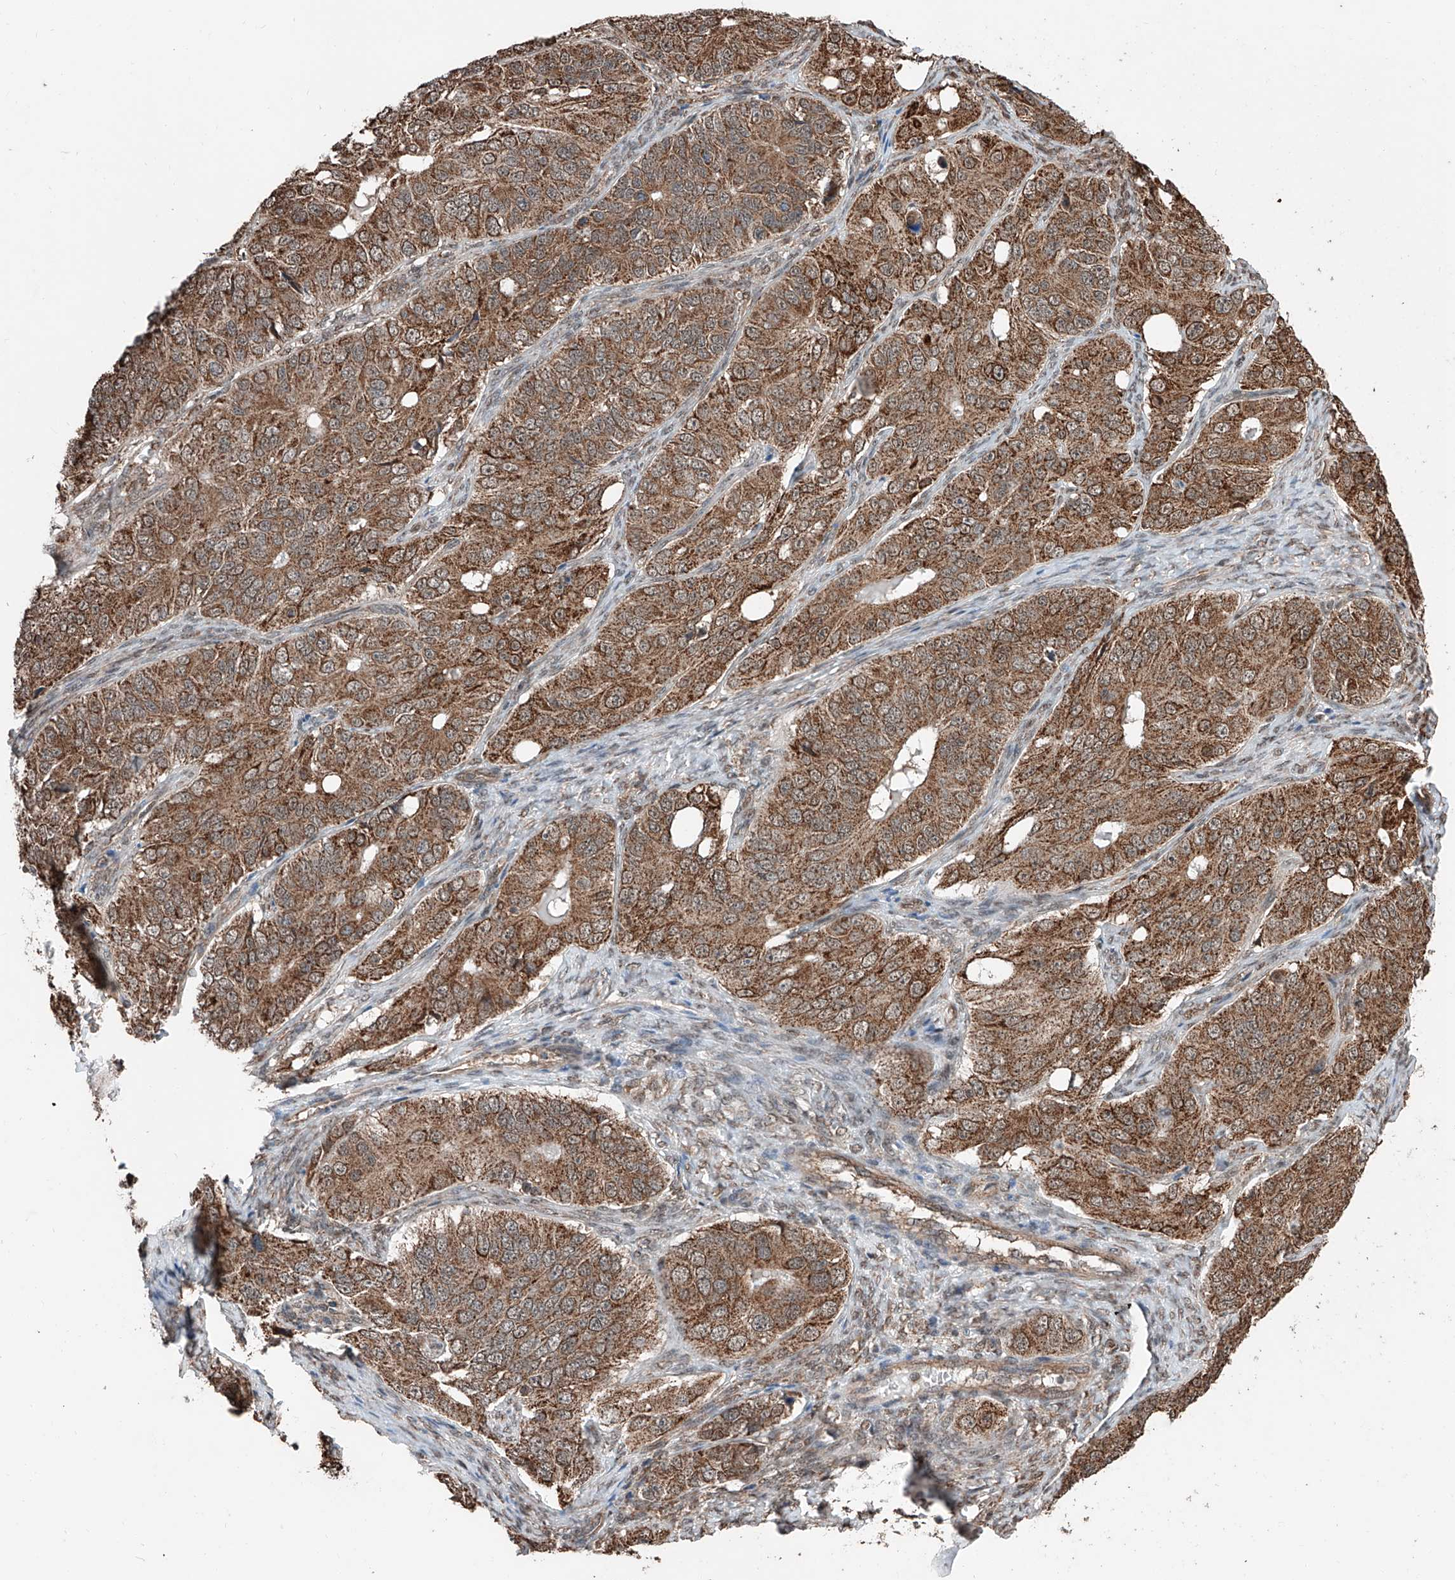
{"staining": {"intensity": "strong", "quantity": ">75%", "location": "cytoplasmic/membranous"}, "tissue": "ovarian cancer", "cell_type": "Tumor cells", "image_type": "cancer", "snomed": [{"axis": "morphology", "description": "Carcinoma, endometroid"}, {"axis": "topography", "description": "Ovary"}], "caption": "Immunohistochemical staining of human ovarian endometroid carcinoma displays strong cytoplasmic/membranous protein expression in approximately >75% of tumor cells. (DAB (3,3'-diaminobenzidine) = brown stain, brightfield microscopy at high magnification).", "gene": "ZNF445", "patient": {"sex": "female", "age": 51}}